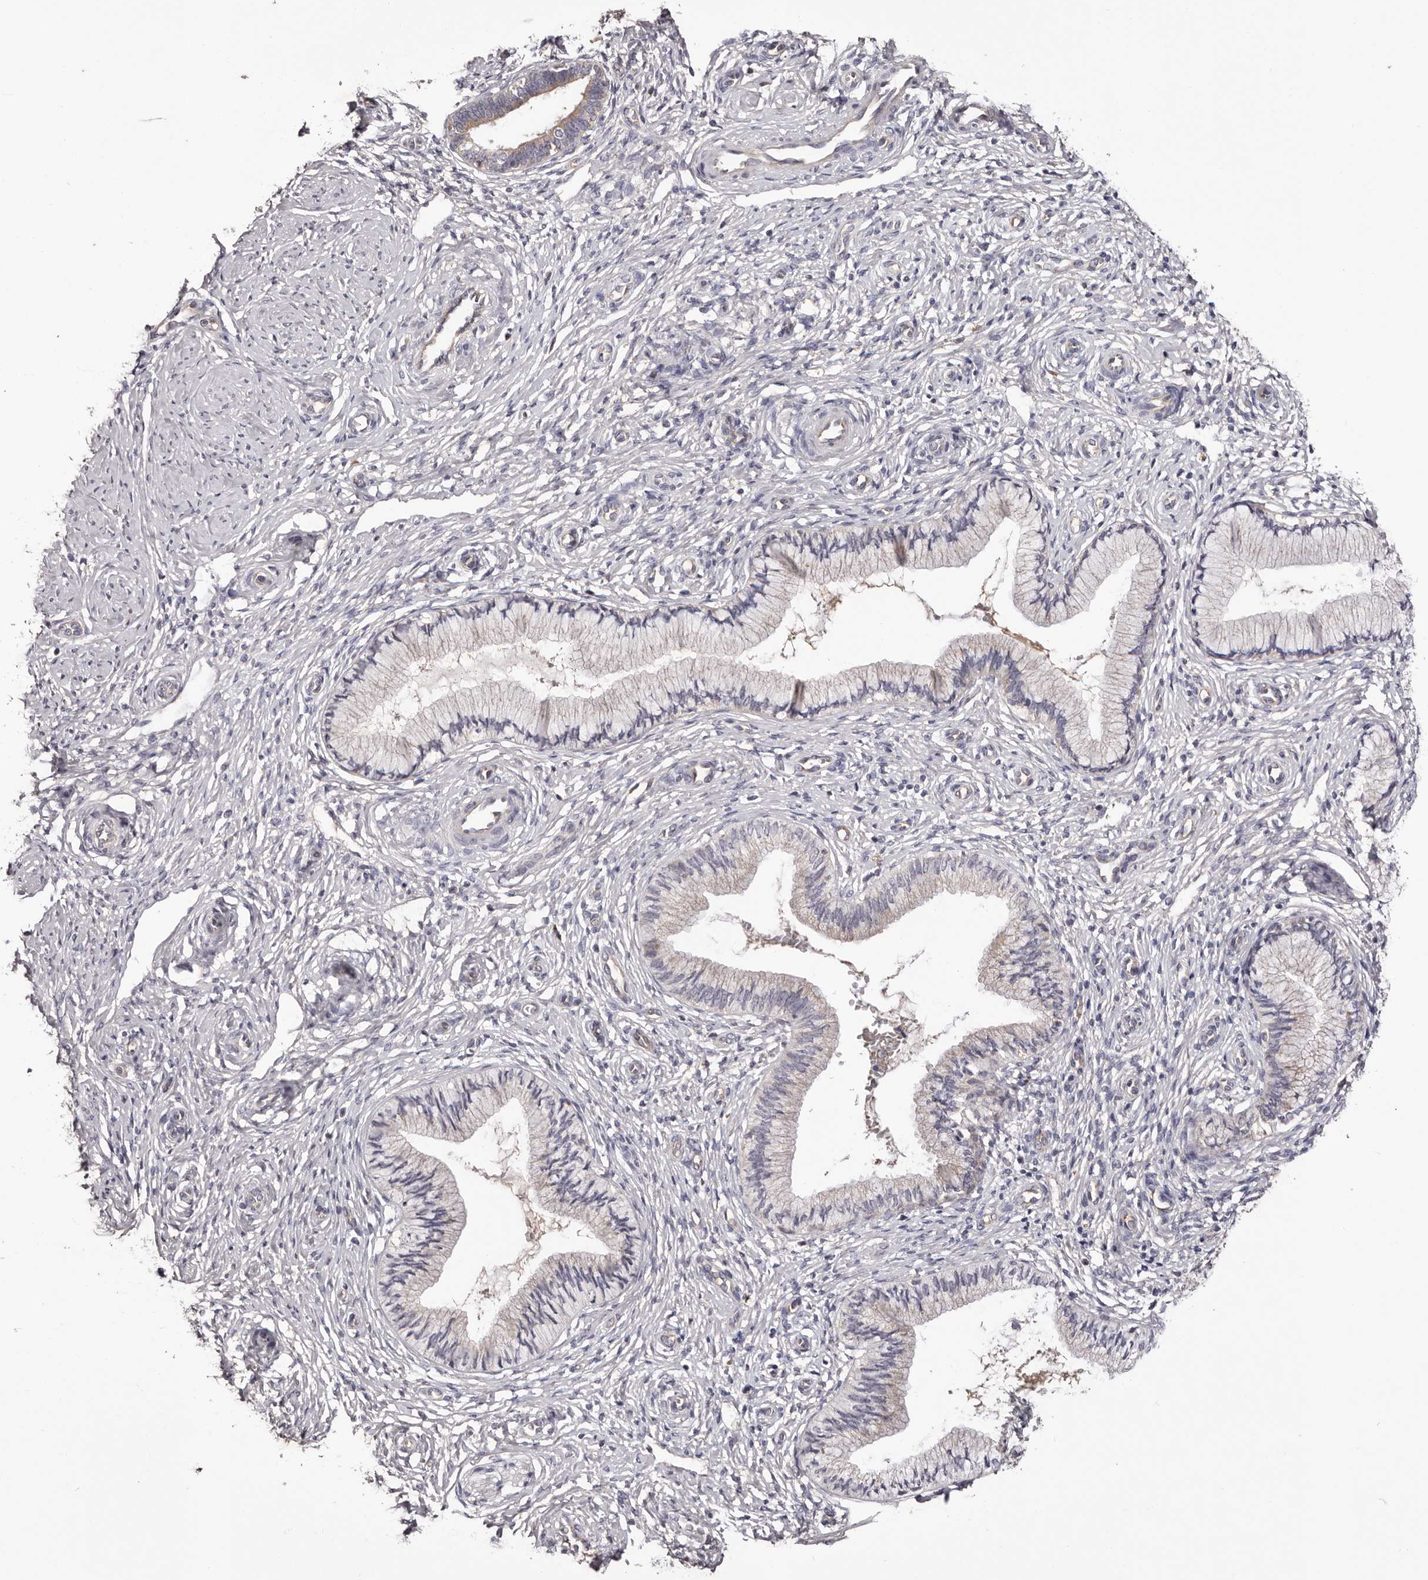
{"staining": {"intensity": "negative", "quantity": "none", "location": "none"}, "tissue": "cervix", "cell_type": "Glandular cells", "image_type": "normal", "snomed": [{"axis": "morphology", "description": "Normal tissue, NOS"}, {"axis": "topography", "description": "Cervix"}], "caption": "This is an immunohistochemistry image of unremarkable cervix. There is no expression in glandular cells.", "gene": "LTV1", "patient": {"sex": "female", "age": 27}}